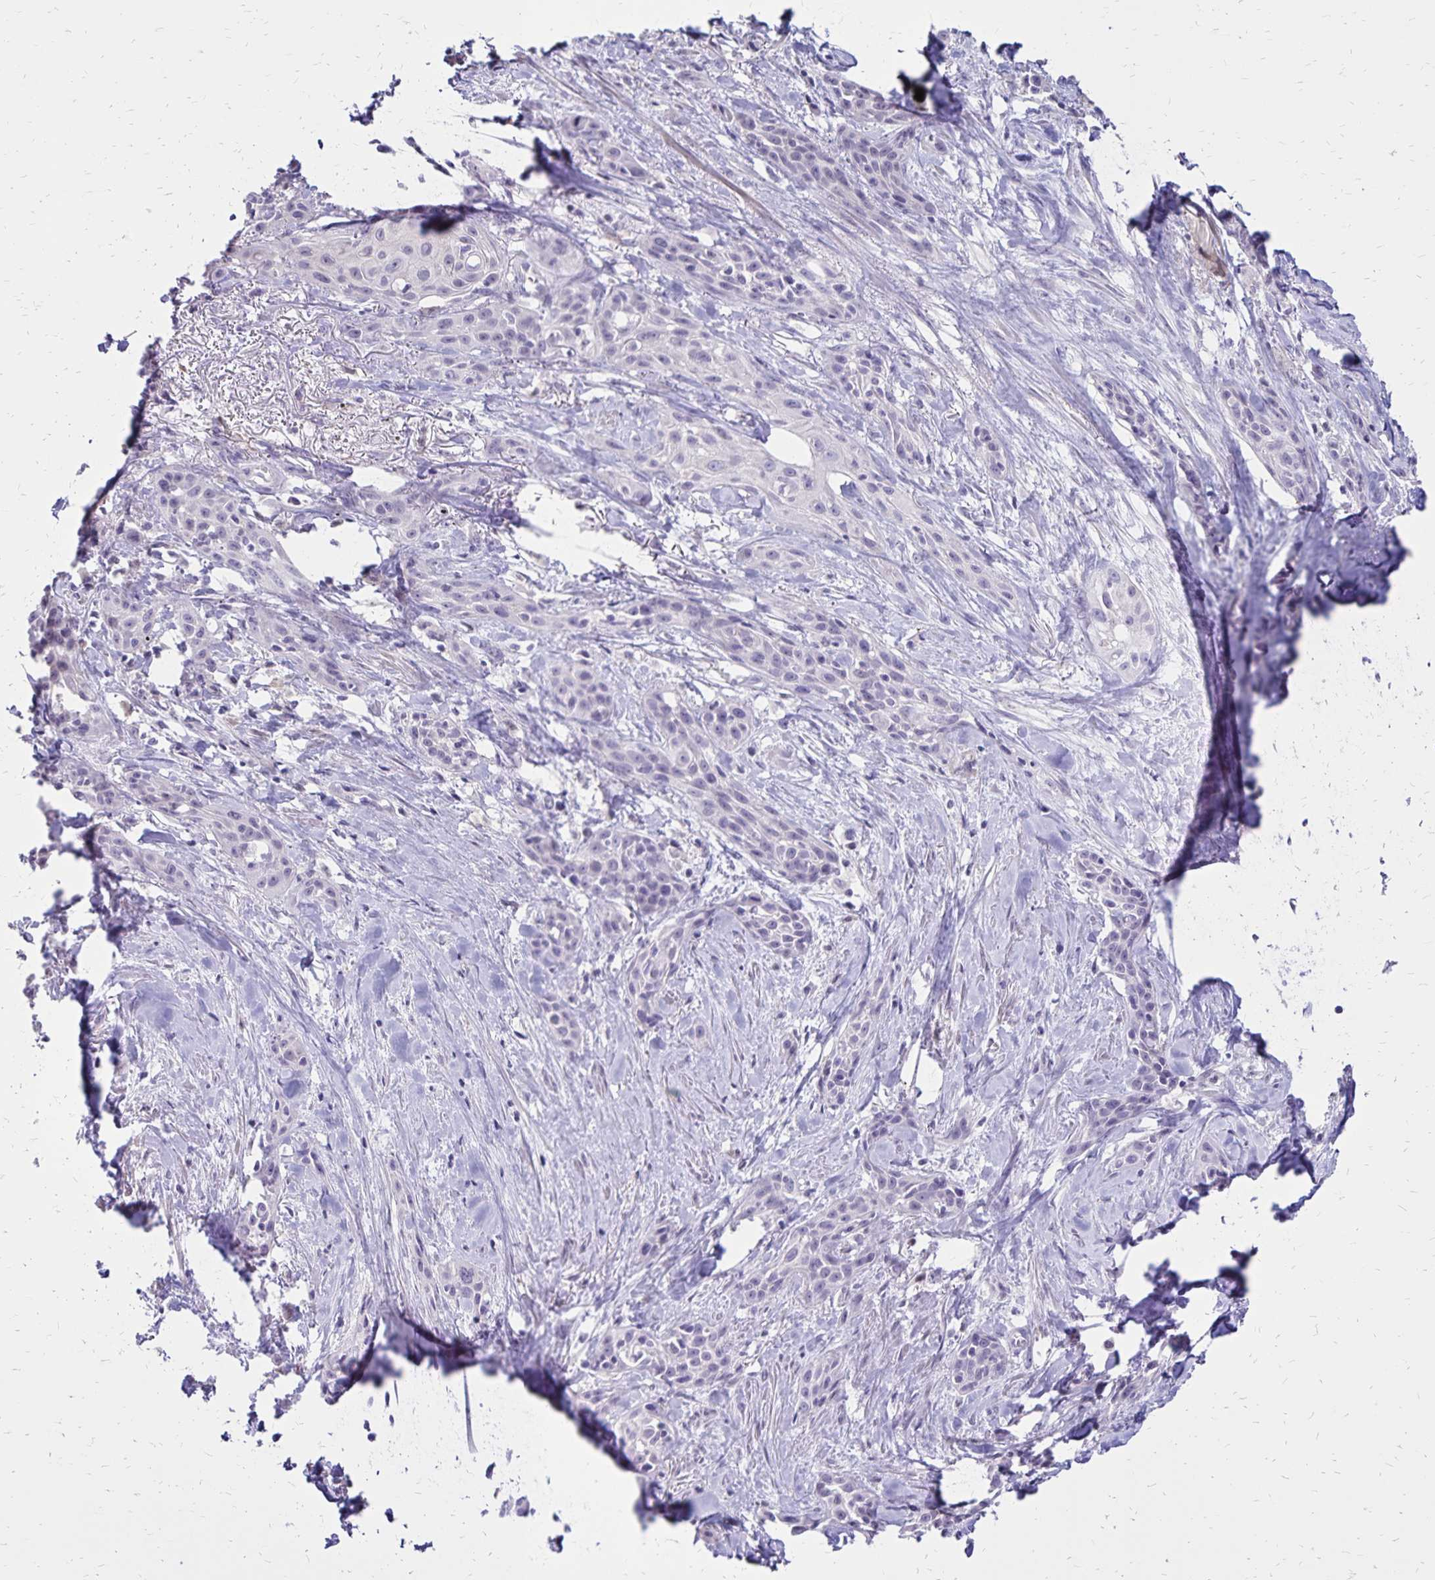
{"staining": {"intensity": "negative", "quantity": "none", "location": "none"}, "tissue": "skin cancer", "cell_type": "Tumor cells", "image_type": "cancer", "snomed": [{"axis": "morphology", "description": "Squamous cell carcinoma, NOS"}, {"axis": "topography", "description": "Skin"}, {"axis": "topography", "description": "Anal"}], "caption": "Tumor cells are negative for protein expression in human squamous cell carcinoma (skin).", "gene": "SH3GL3", "patient": {"sex": "male", "age": 64}}